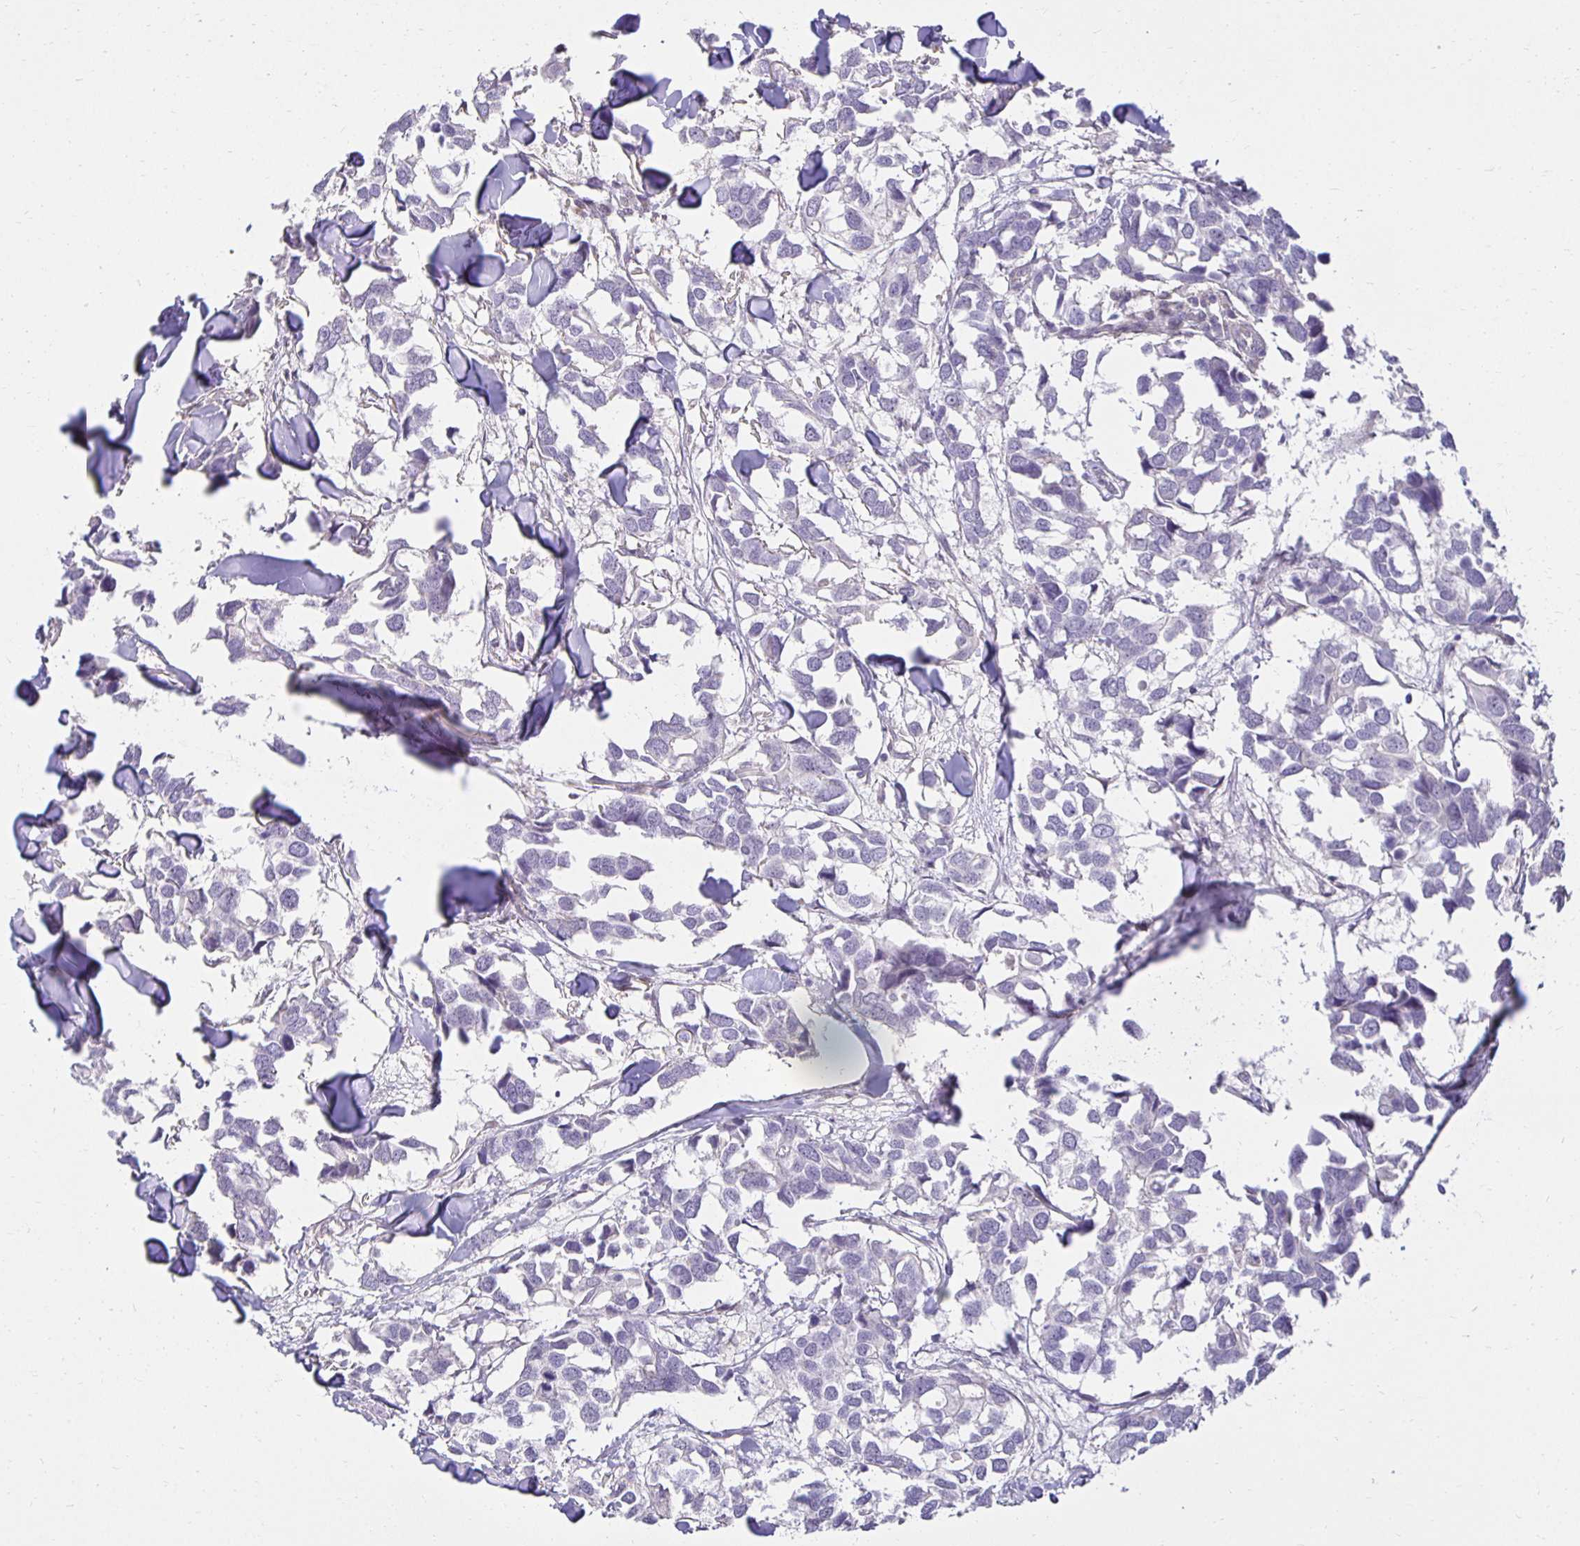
{"staining": {"intensity": "negative", "quantity": "none", "location": "none"}, "tissue": "breast cancer", "cell_type": "Tumor cells", "image_type": "cancer", "snomed": [{"axis": "morphology", "description": "Duct carcinoma"}, {"axis": "topography", "description": "Breast"}], "caption": "The image displays no staining of tumor cells in breast cancer (intraductal carcinoma). The staining was performed using DAB (3,3'-diaminobenzidine) to visualize the protein expression in brown, while the nuclei were stained in blue with hematoxylin (Magnification: 20x).", "gene": "PNPLA3", "patient": {"sex": "female", "age": 83}}